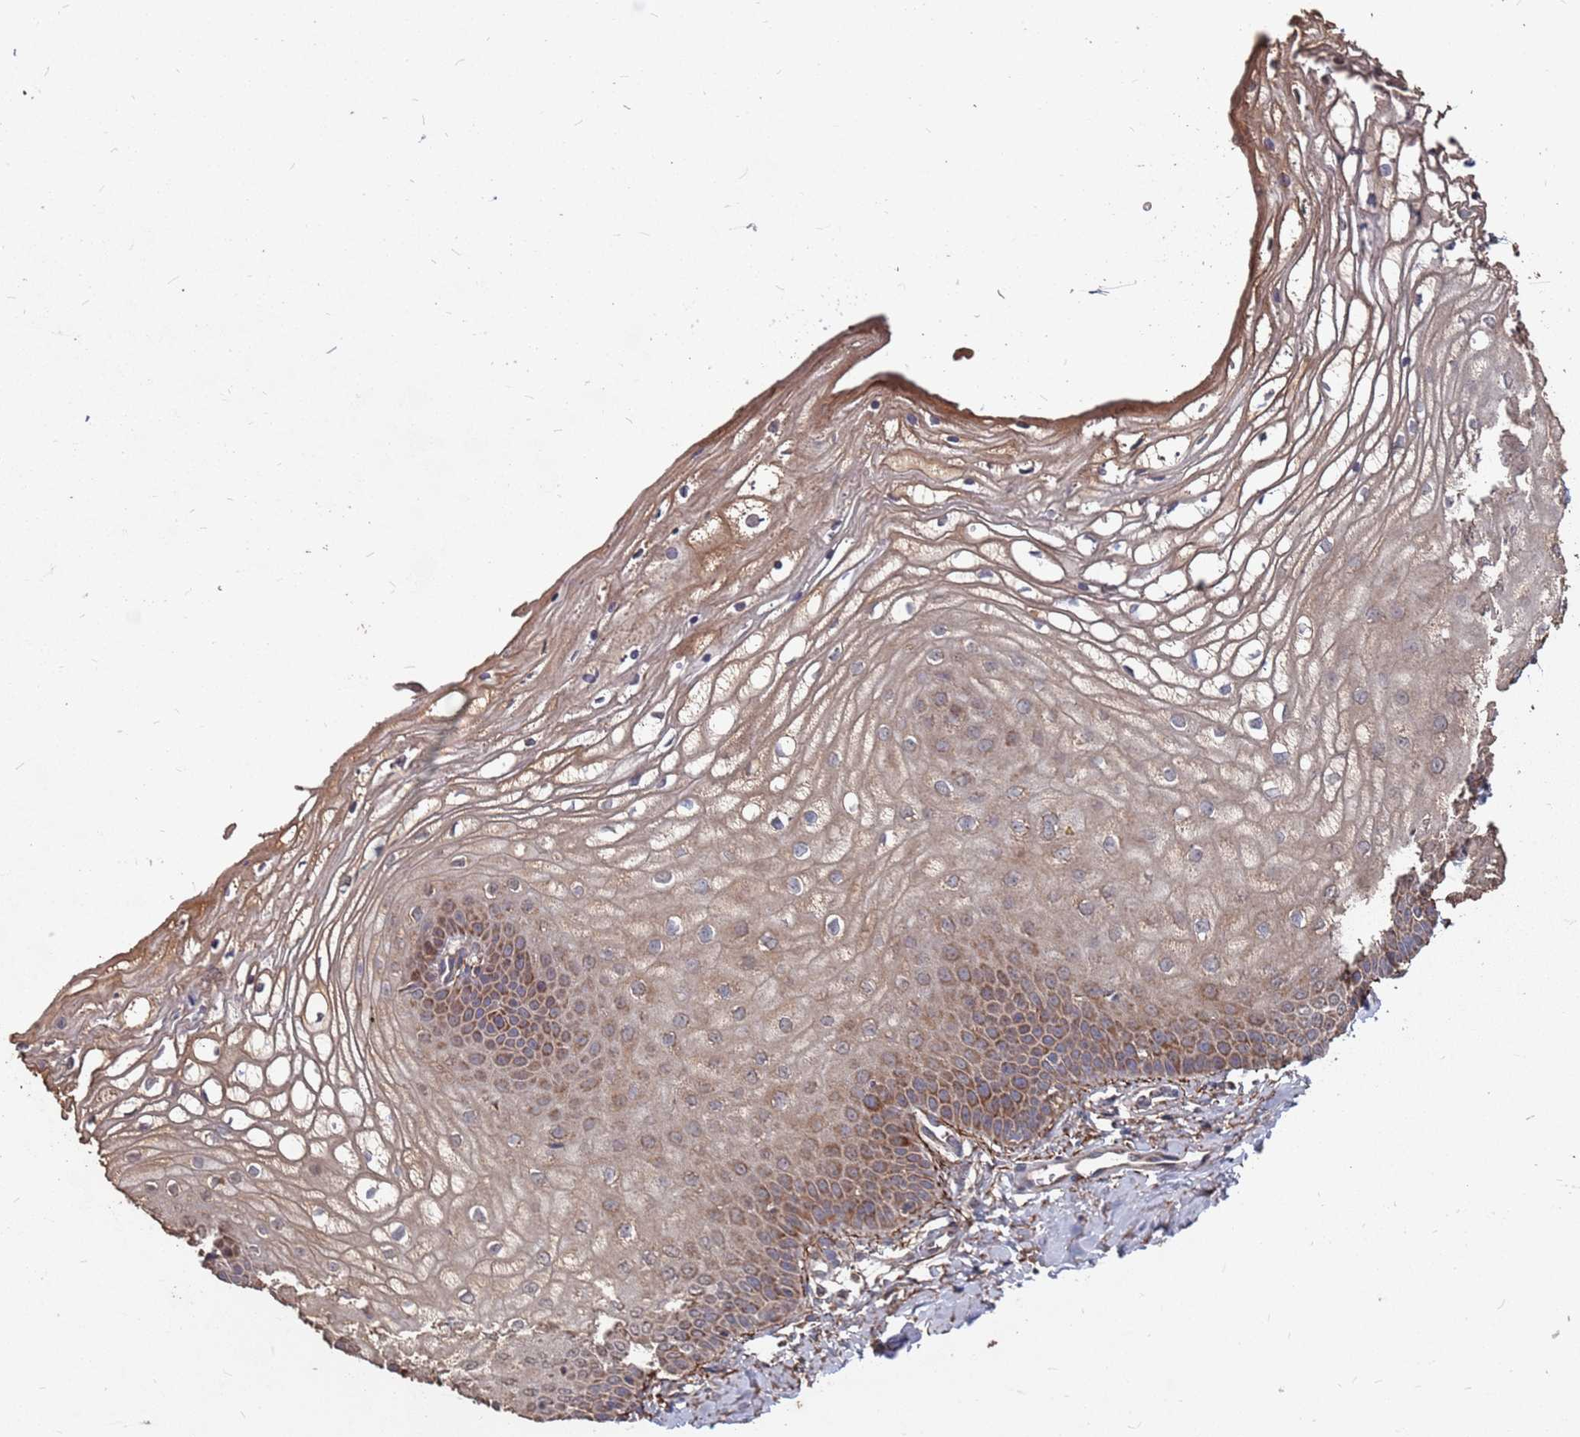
{"staining": {"intensity": "moderate", "quantity": "25%-75%", "location": "cytoplasmic/membranous"}, "tissue": "vagina", "cell_type": "Squamous epithelial cells", "image_type": "normal", "snomed": [{"axis": "morphology", "description": "Normal tissue, NOS"}, {"axis": "topography", "description": "Vagina"}], "caption": "IHC (DAB (3,3'-diaminobenzidine)) staining of unremarkable vagina displays moderate cytoplasmic/membranous protein positivity in approximately 25%-75% of squamous epithelial cells. (DAB IHC, brown staining for protein, blue staining for nuclei).", "gene": "PRORP", "patient": {"sex": "female", "age": 68}}